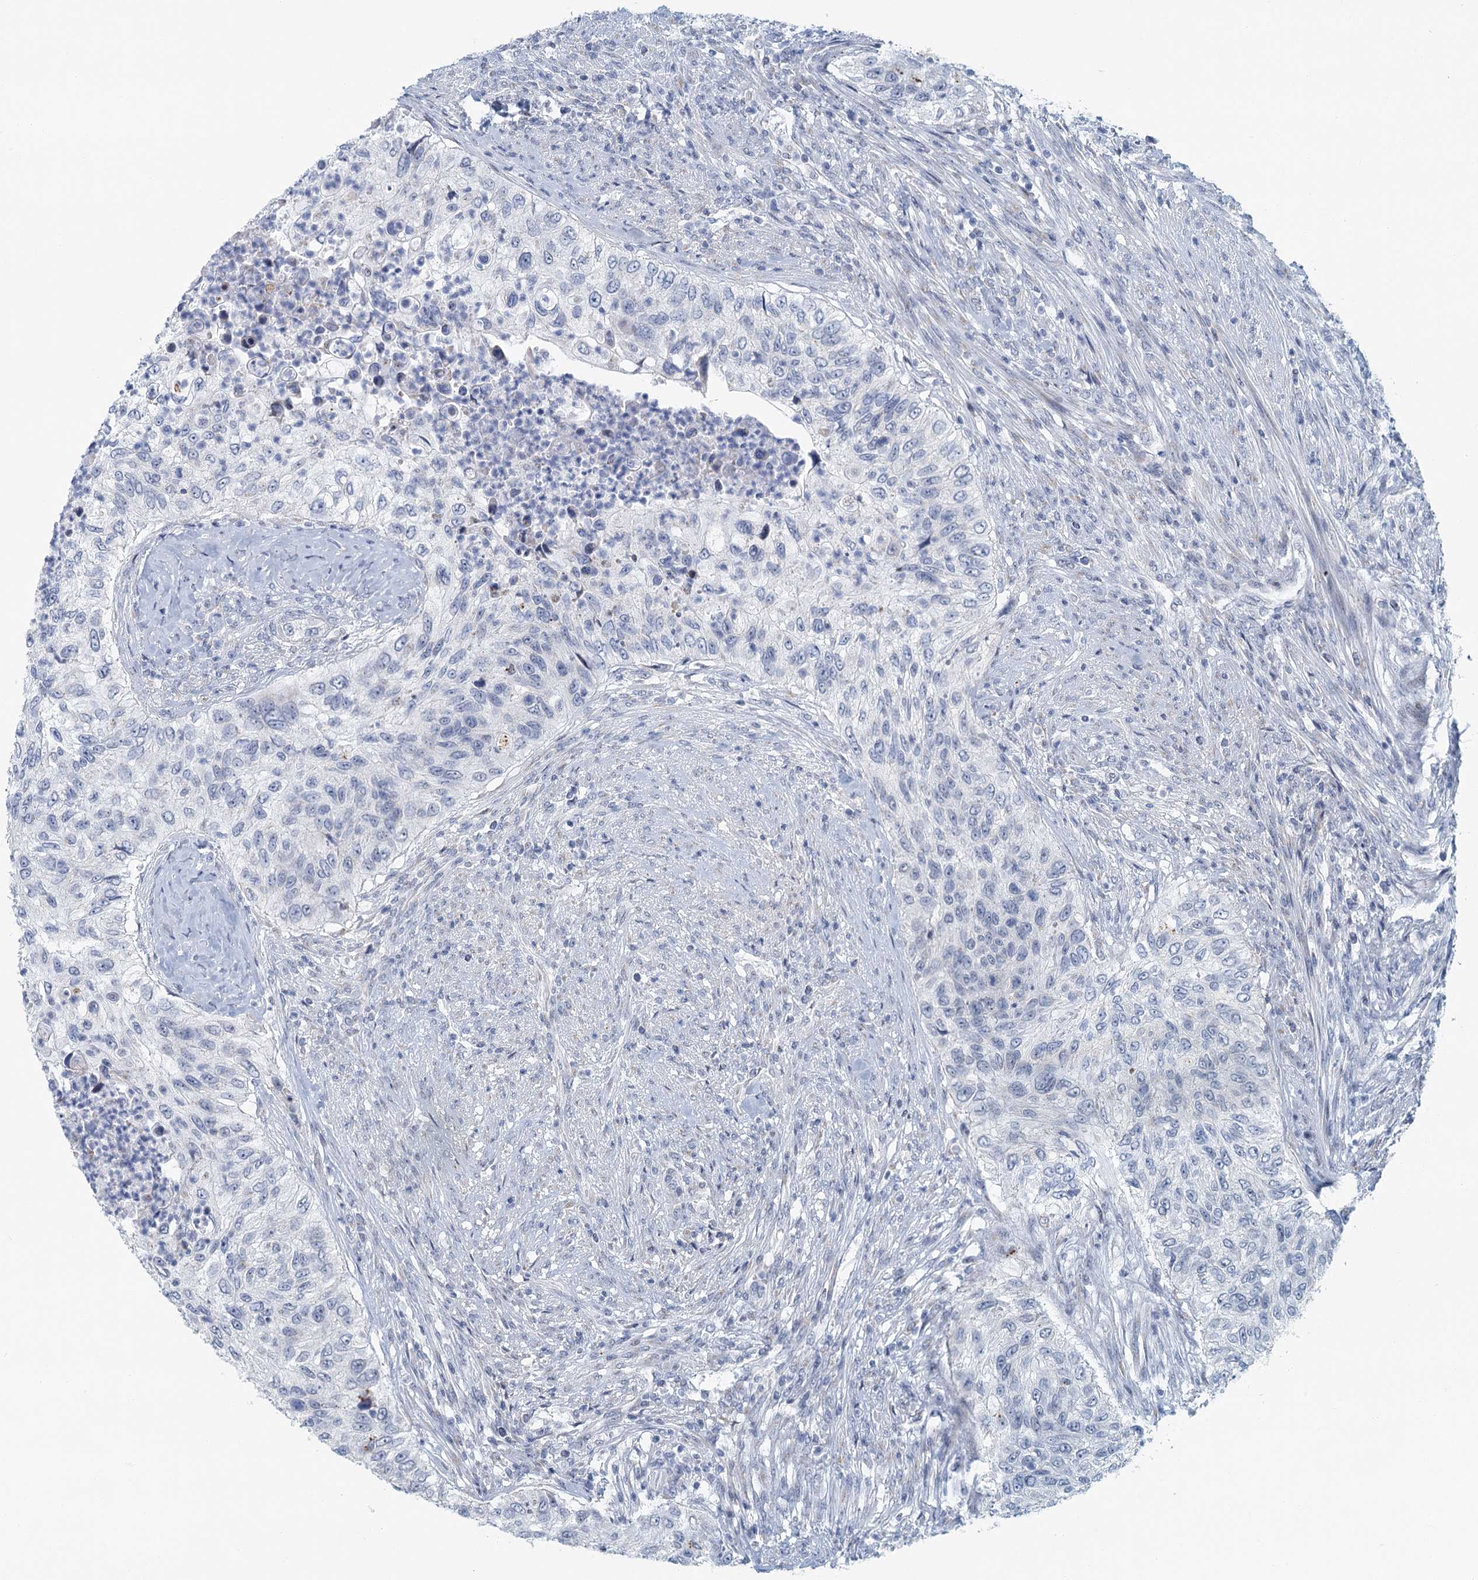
{"staining": {"intensity": "negative", "quantity": "none", "location": "none"}, "tissue": "urothelial cancer", "cell_type": "Tumor cells", "image_type": "cancer", "snomed": [{"axis": "morphology", "description": "Urothelial carcinoma, High grade"}, {"axis": "topography", "description": "Urinary bladder"}], "caption": "DAB (3,3'-diaminobenzidine) immunohistochemical staining of urothelial cancer demonstrates no significant expression in tumor cells. (Brightfield microscopy of DAB immunohistochemistry (IHC) at high magnification).", "gene": "ZNF527", "patient": {"sex": "female", "age": 60}}